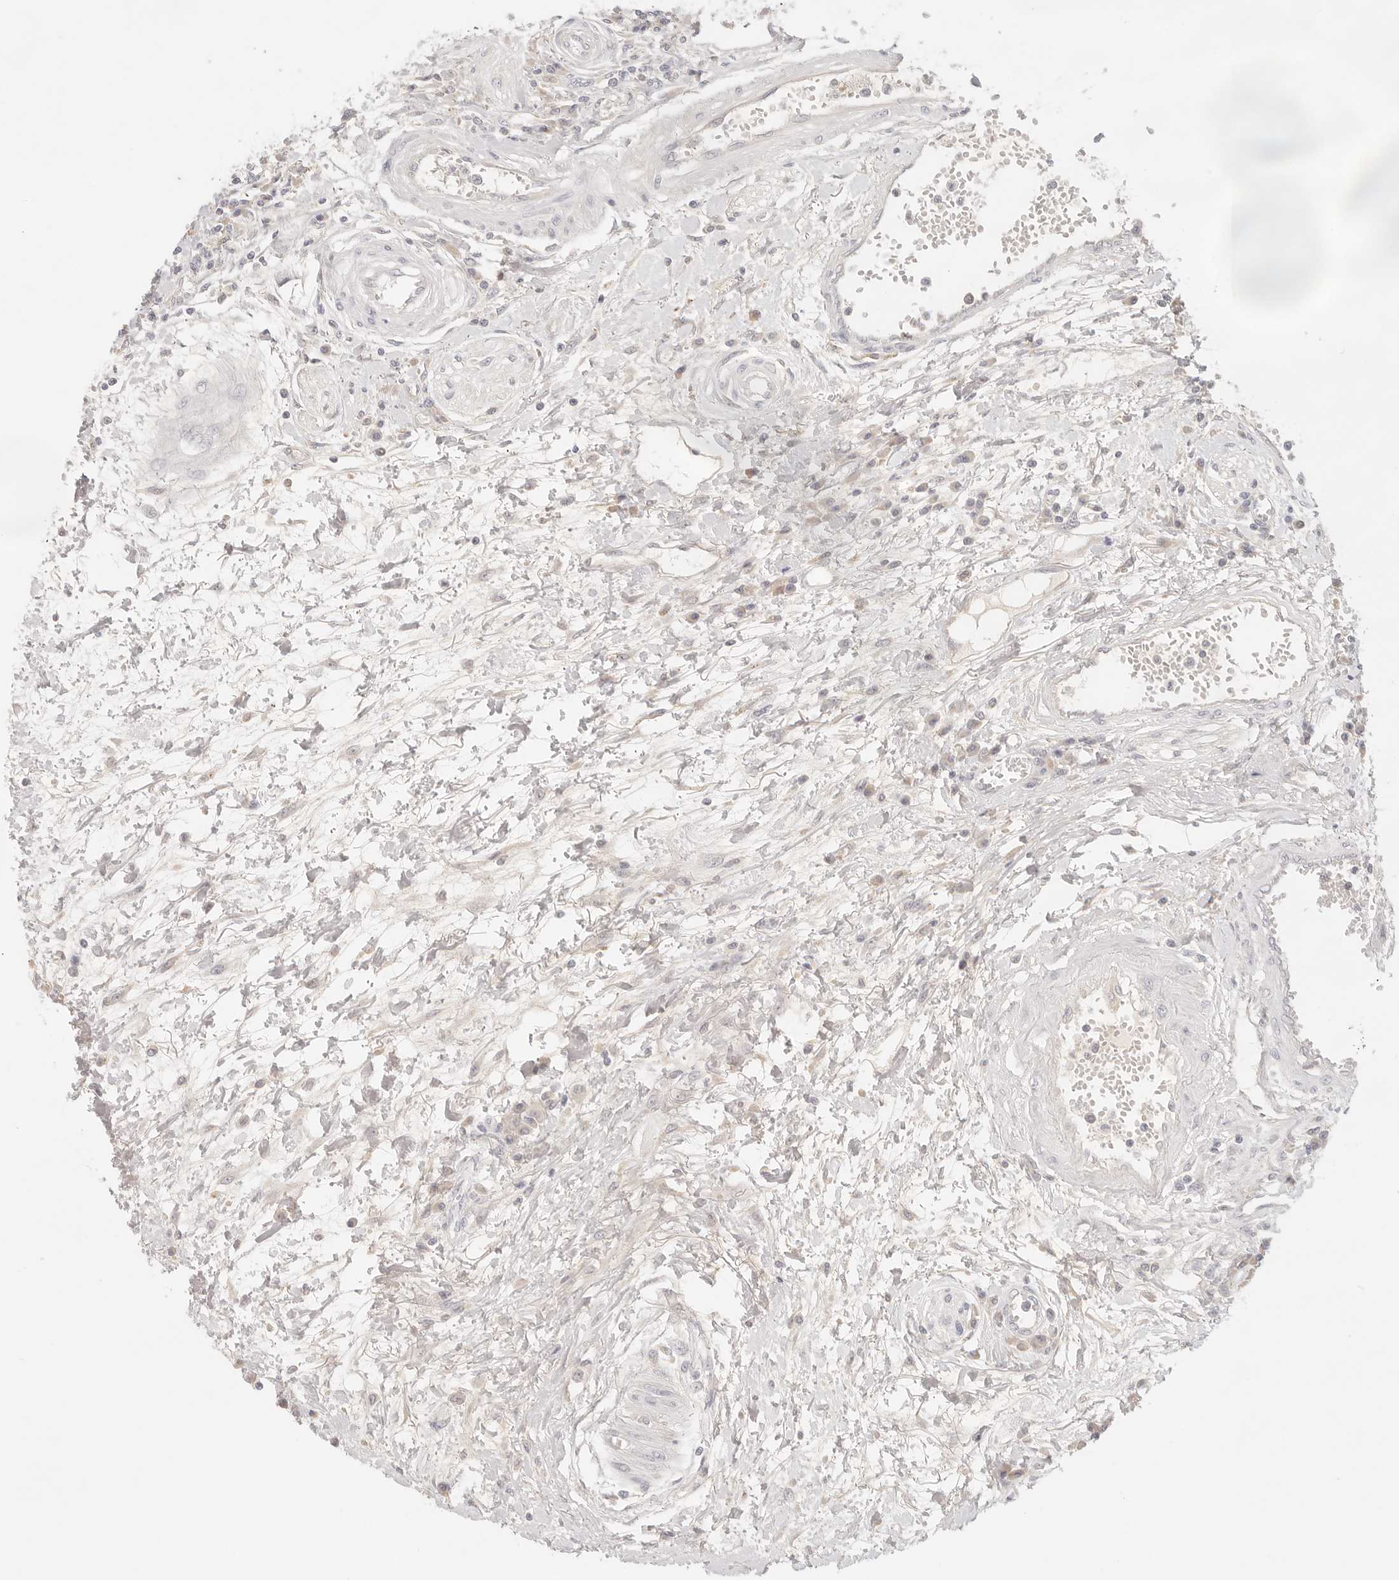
{"staining": {"intensity": "negative", "quantity": "none", "location": "none"}, "tissue": "colorectal cancer", "cell_type": "Tumor cells", "image_type": "cancer", "snomed": [{"axis": "morphology", "description": "Adenocarcinoma, NOS"}, {"axis": "topography", "description": "Rectum"}], "caption": "Immunohistochemistry (IHC) of human adenocarcinoma (colorectal) demonstrates no staining in tumor cells.", "gene": "SPHK1", "patient": {"sex": "male", "age": 84}}